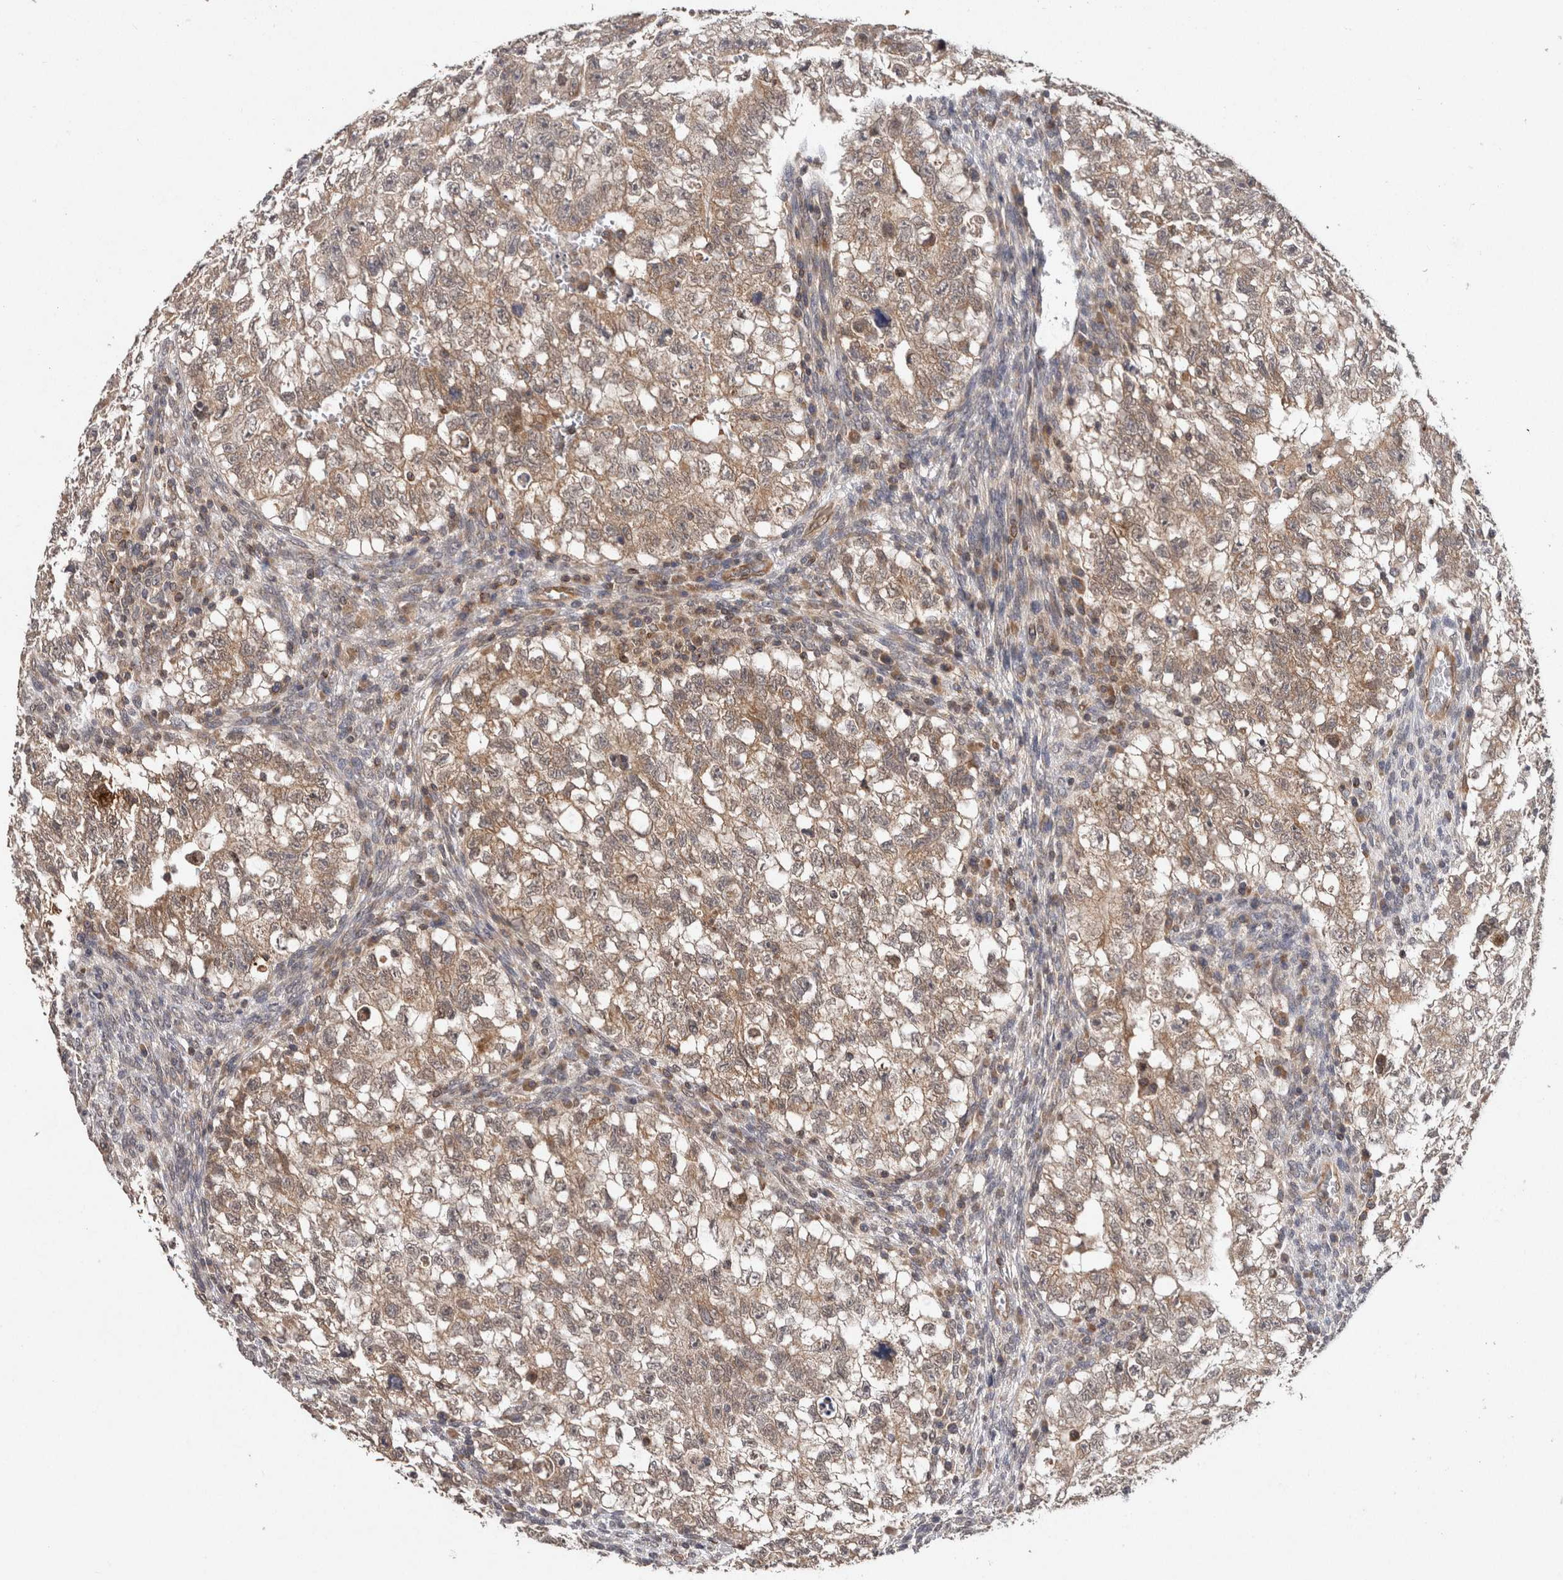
{"staining": {"intensity": "weak", "quantity": ">75%", "location": "cytoplasmic/membranous"}, "tissue": "testis cancer", "cell_type": "Tumor cells", "image_type": "cancer", "snomed": [{"axis": "morphology", "description": "Seminoma, NOS"}, {"axis": "morphology", "description": "Carcinoma, Embryonal, NOS"}, {"axis": "topography", "description": "Testis"}], "caption": "A high-resolution photomicrograph shows immunohistochemistry (IHC) staining of testis cancer (embryonal carcinoma), which exhibits weak cytoplasmic/membranous staining in about >75% of tumor cells.", "gene": "HMOX2", "patient": {"sex": "male", "age": 38}}